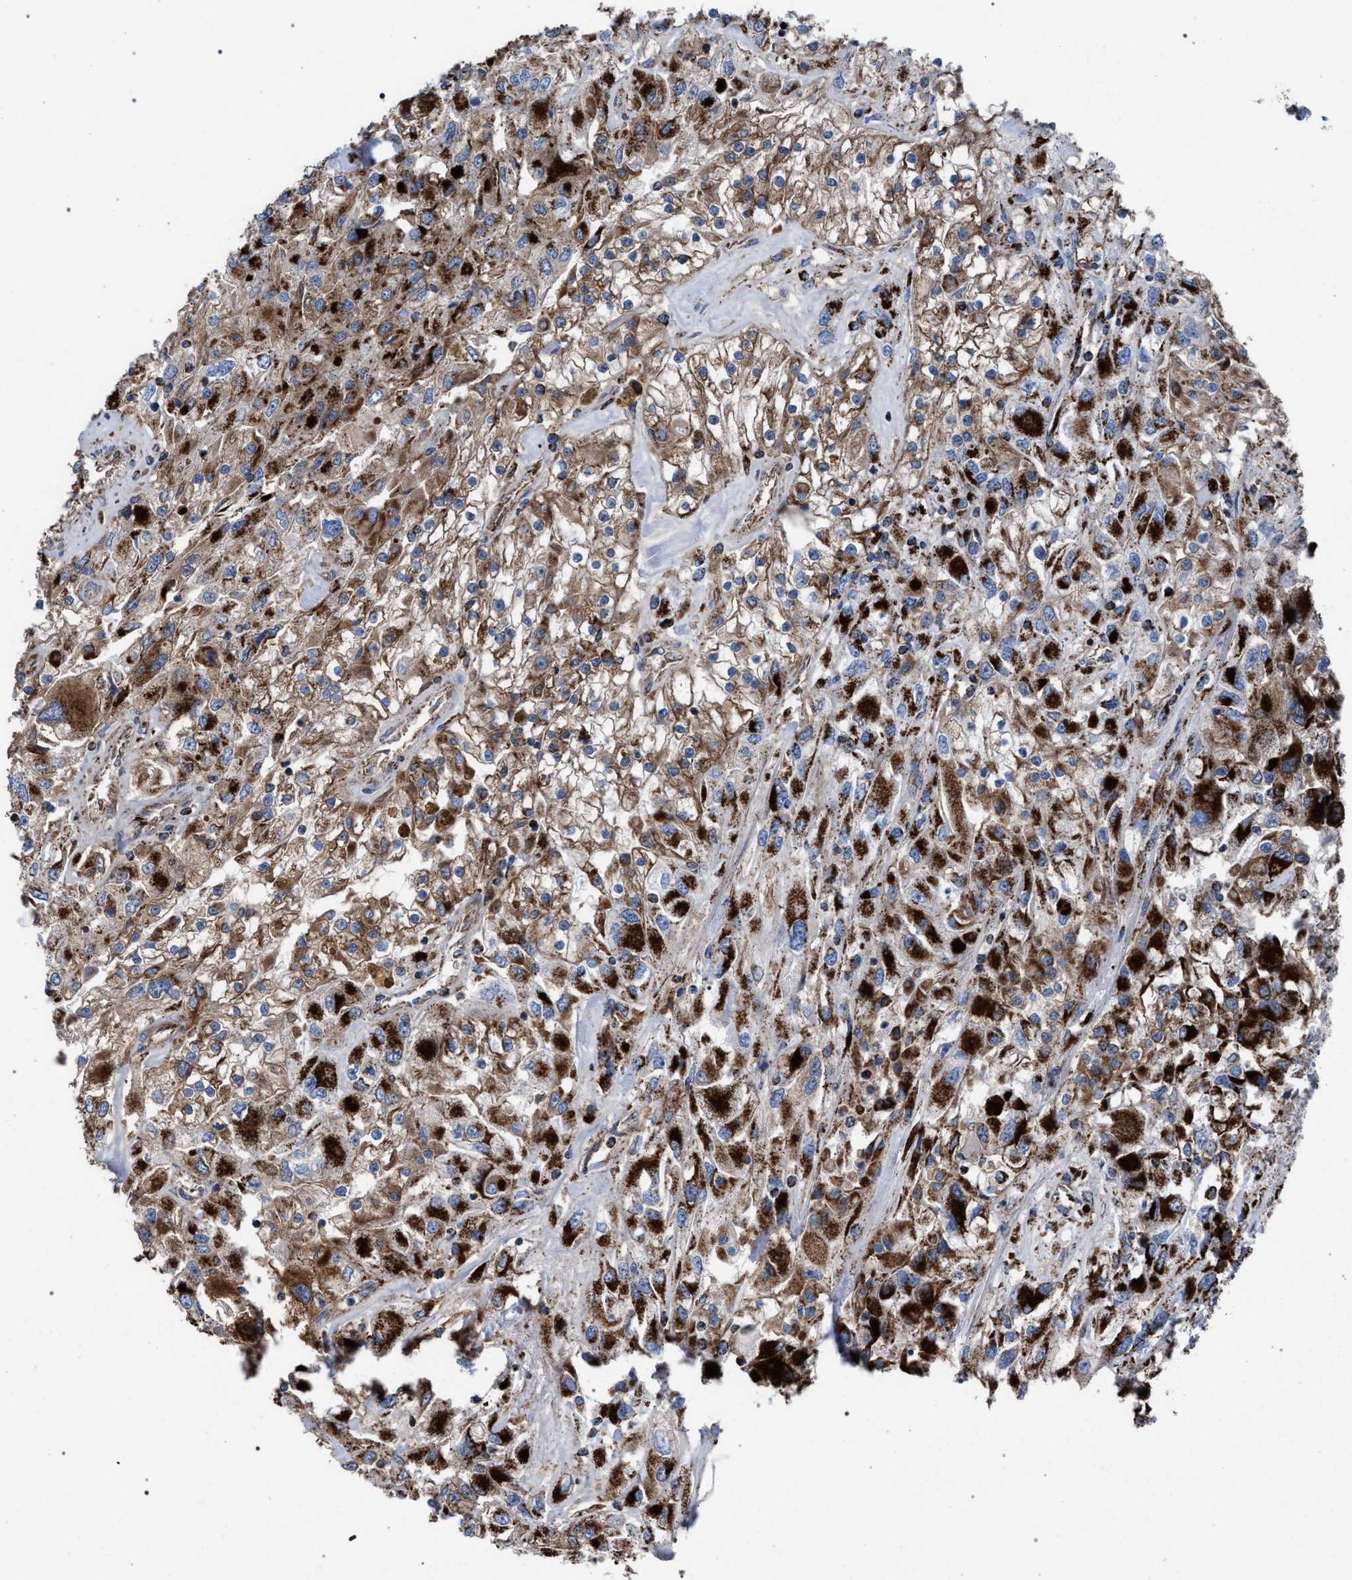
{"staining": {"intensity": "strong", "quantity": ">75%", "location": "cytoplasmic/membranous"}, "tissue": "renal cancer", "cell_type": "Tumor cells", "image_type": "cancer", "snomed": [{"axis": "morphology", "description": "Adenocarcinoma, NOS"}, {"axis": "topography", "description": "Kidney"}], "caption": "Brown immunohistochemical staining in human renal cancer exhibits strong cytoplasmic/membranous positivity in approximately >75% of tumor cells. (DAB IHC with brightfield microscopy, high magnification).", "gene": "VPS13A", "patient": {"sex": "female", "age": 52}}